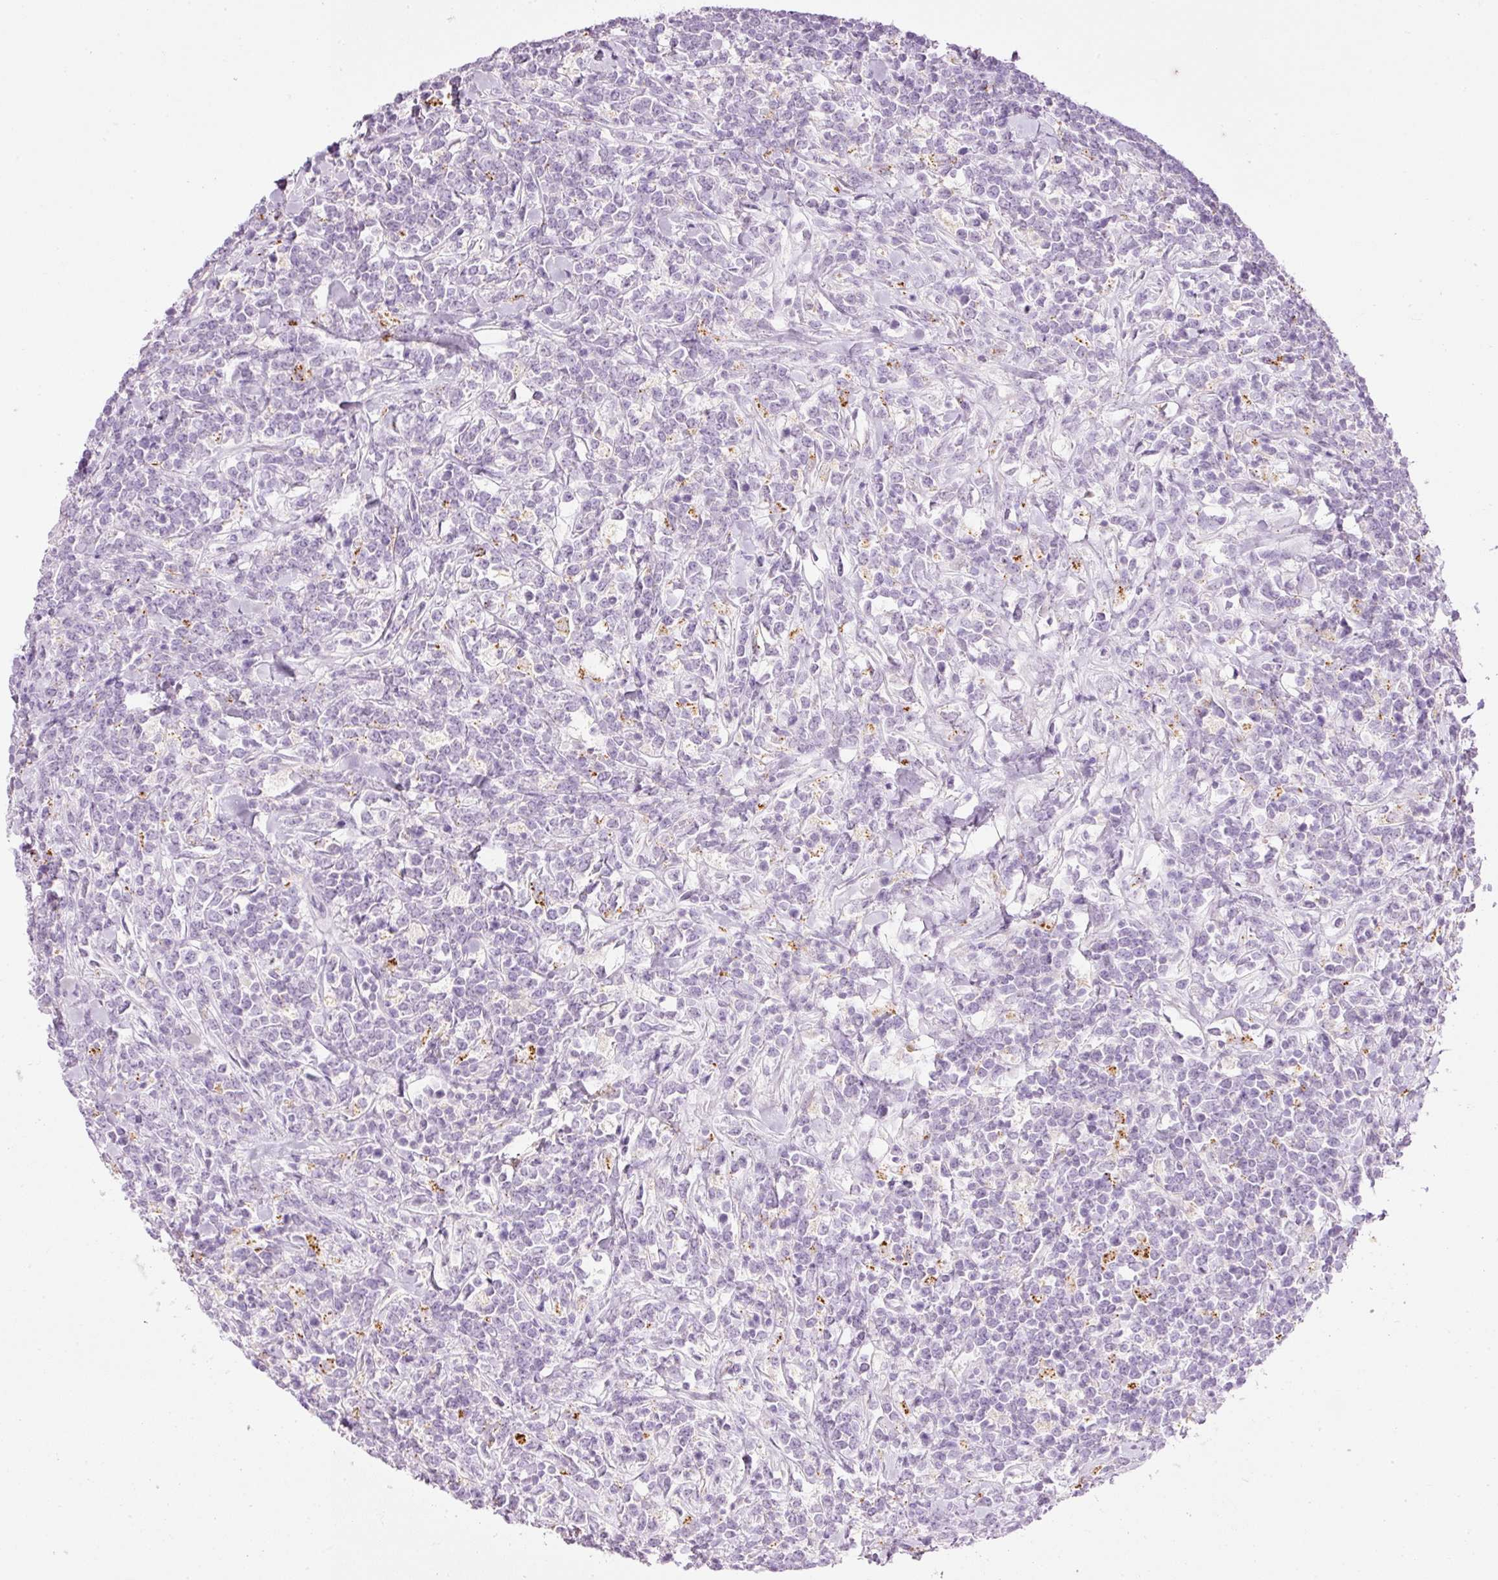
{"staining": {"intensity": "negative", "quantity": "none", "location": "none"}, "tissue": "lymphoma", "cell_type": "Tumor cells", "image_type": "cancer", "snomed": [{"axis": "morphology", "description": "Malignant lymphoma, non-Hodgkin's type, High grade"}, {"axis": "topography", "description": "Small intestine"}, {"axis": "topography", "description": "Colon"}], "caption": "Tumor cells show no significant protein positivity in lymphoma. (DAB (3,3'-diaminobenzidine) immunohistochemistry with hematoxylin counter stain).", "gene": "CARD16", "patient": {"sex": "male", "age": 8}}